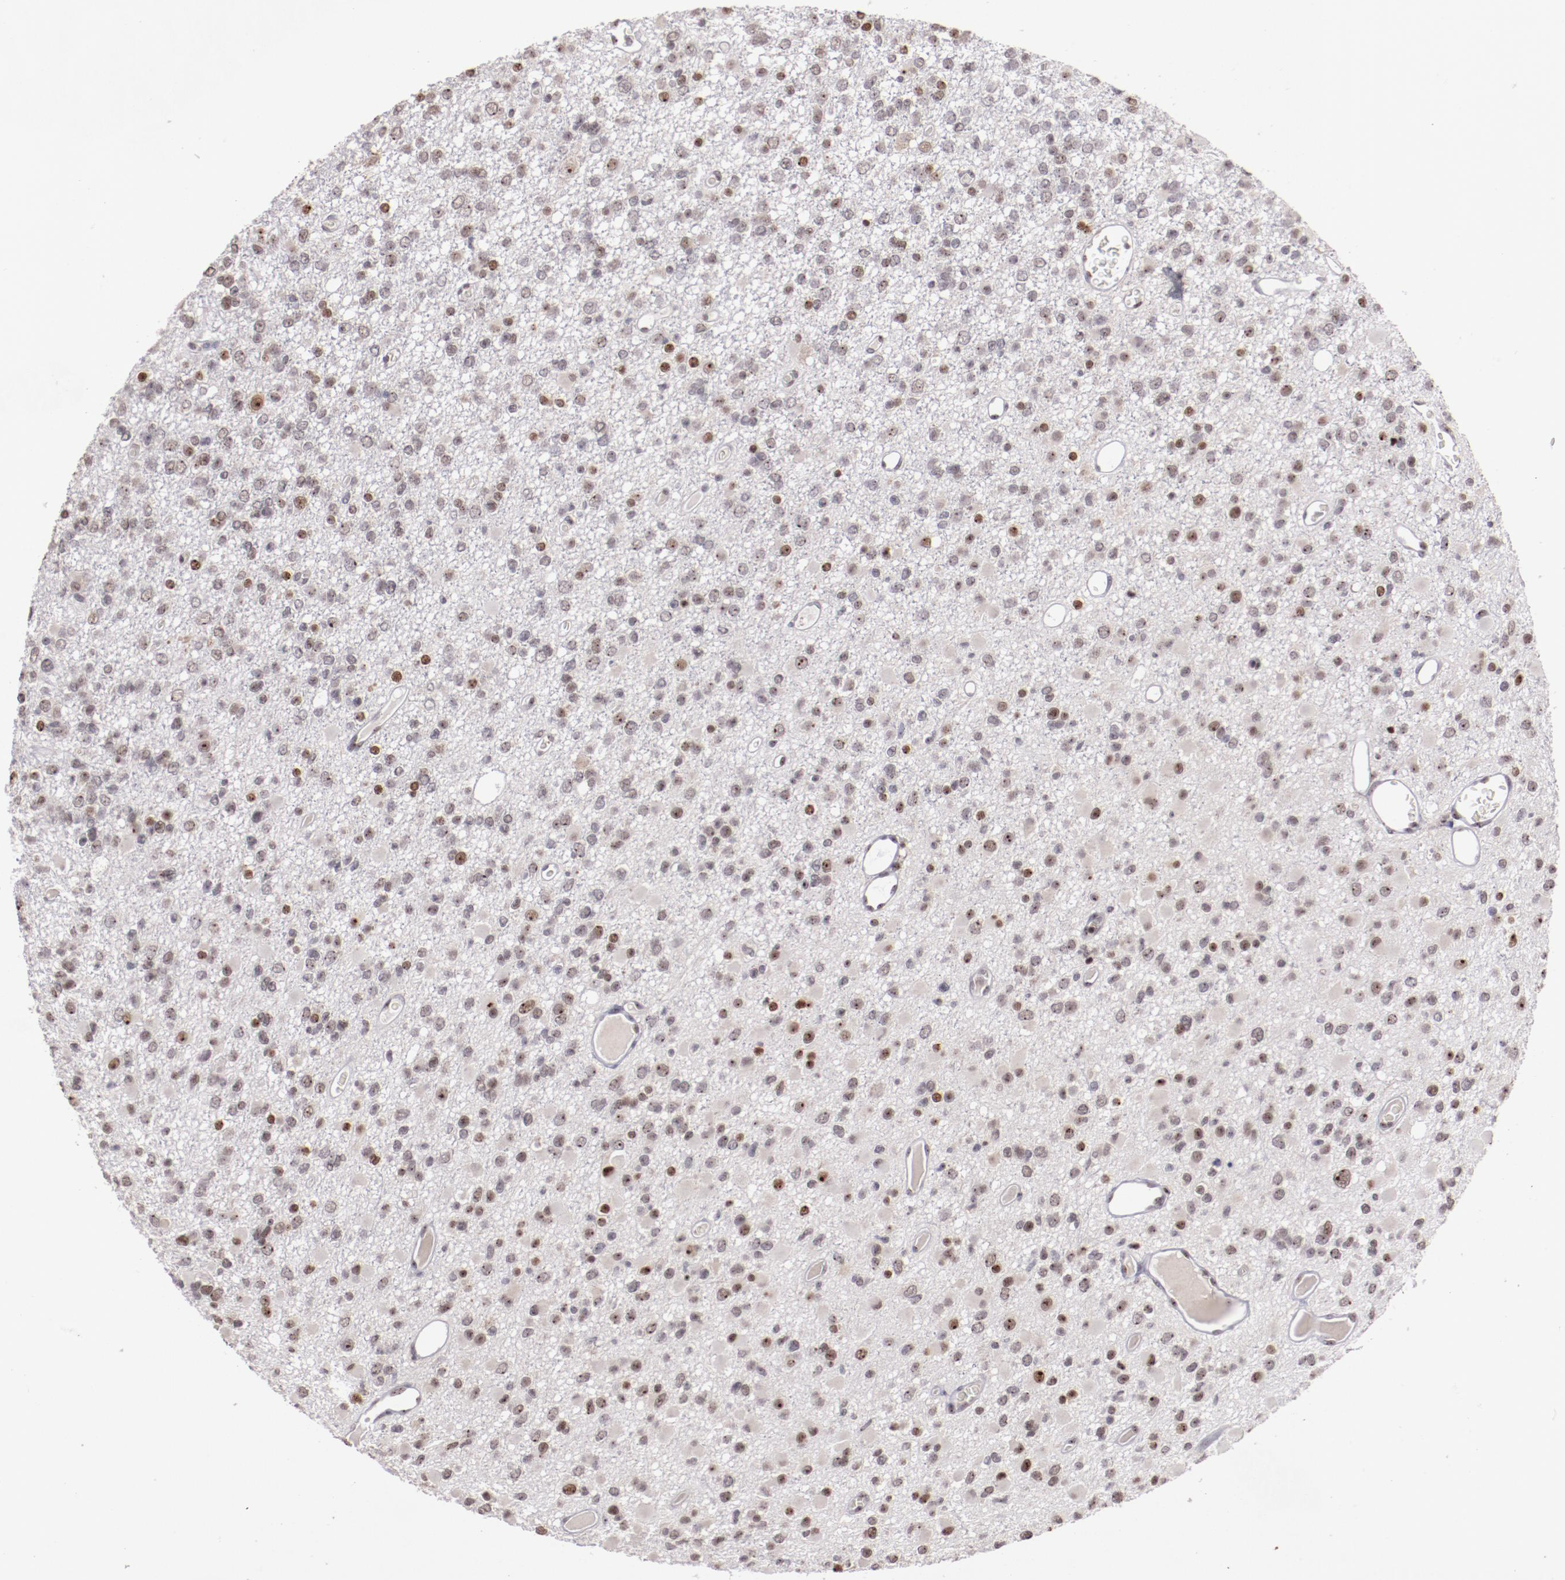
{"staining": {"intensity": "moderate", "quantity": "25%-75%", "location": "nuclear"}, "tissue": "glioma", "cell_type": "Tumor cells", "image_type": "cancer", "snomed": [{"axis": "morphology", "description": "Glioma, malignant, Low grade"}, {"axis": "topography", "description": "Brain"}], "caption": "The image displays immunohistochemical staining of glioma. There is moderate nuclear expression is identified in approximately 25%-75% of tumor cells. The protein is shown in brown color, while the nuclei are stained blue.", "gene": "DDX24", "patient": {"sex": "male", "age": 42}}